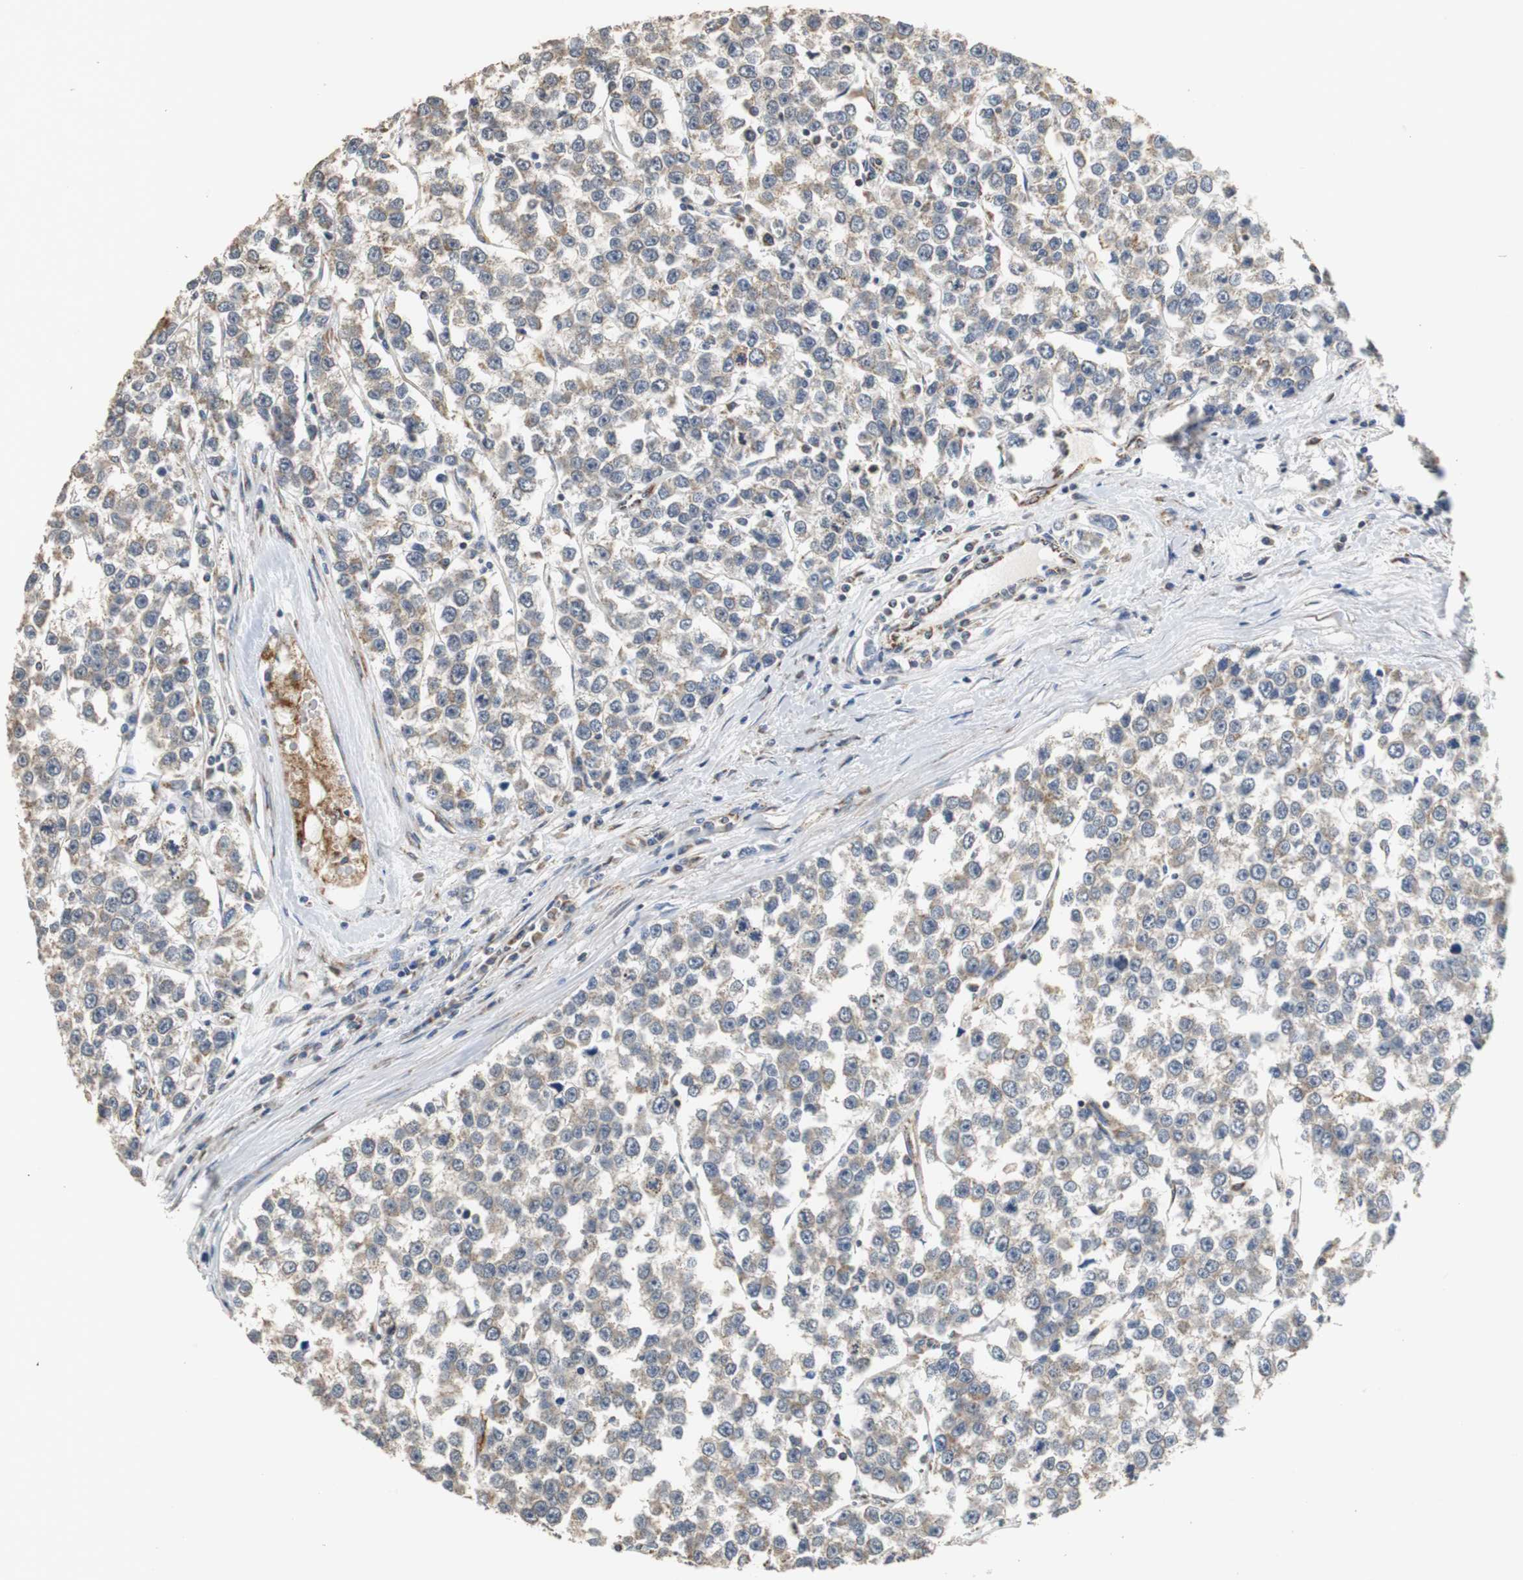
{"staining": {"intensity": "weak", "quantity": "<25%", "location": "cytoplasmic/membranous"}, "tissue": "testis cancer", "cell_type": "Tumor cells", "image_type": "cancer", "snomed": [{"axis": "morphology", "description": "Seminoma, NOS"}, {"axis": "morphology", "description": "Carcinoma, Embryonal, NOS"}, {"axis": "topography", "description": "Testis"}], "caption": "Immunohistochemistry (IHC) of testis cancer reveals no staining in tumor cells.", "gene": "HMGCL", "patient": {"sex": "male", "age": 52}}